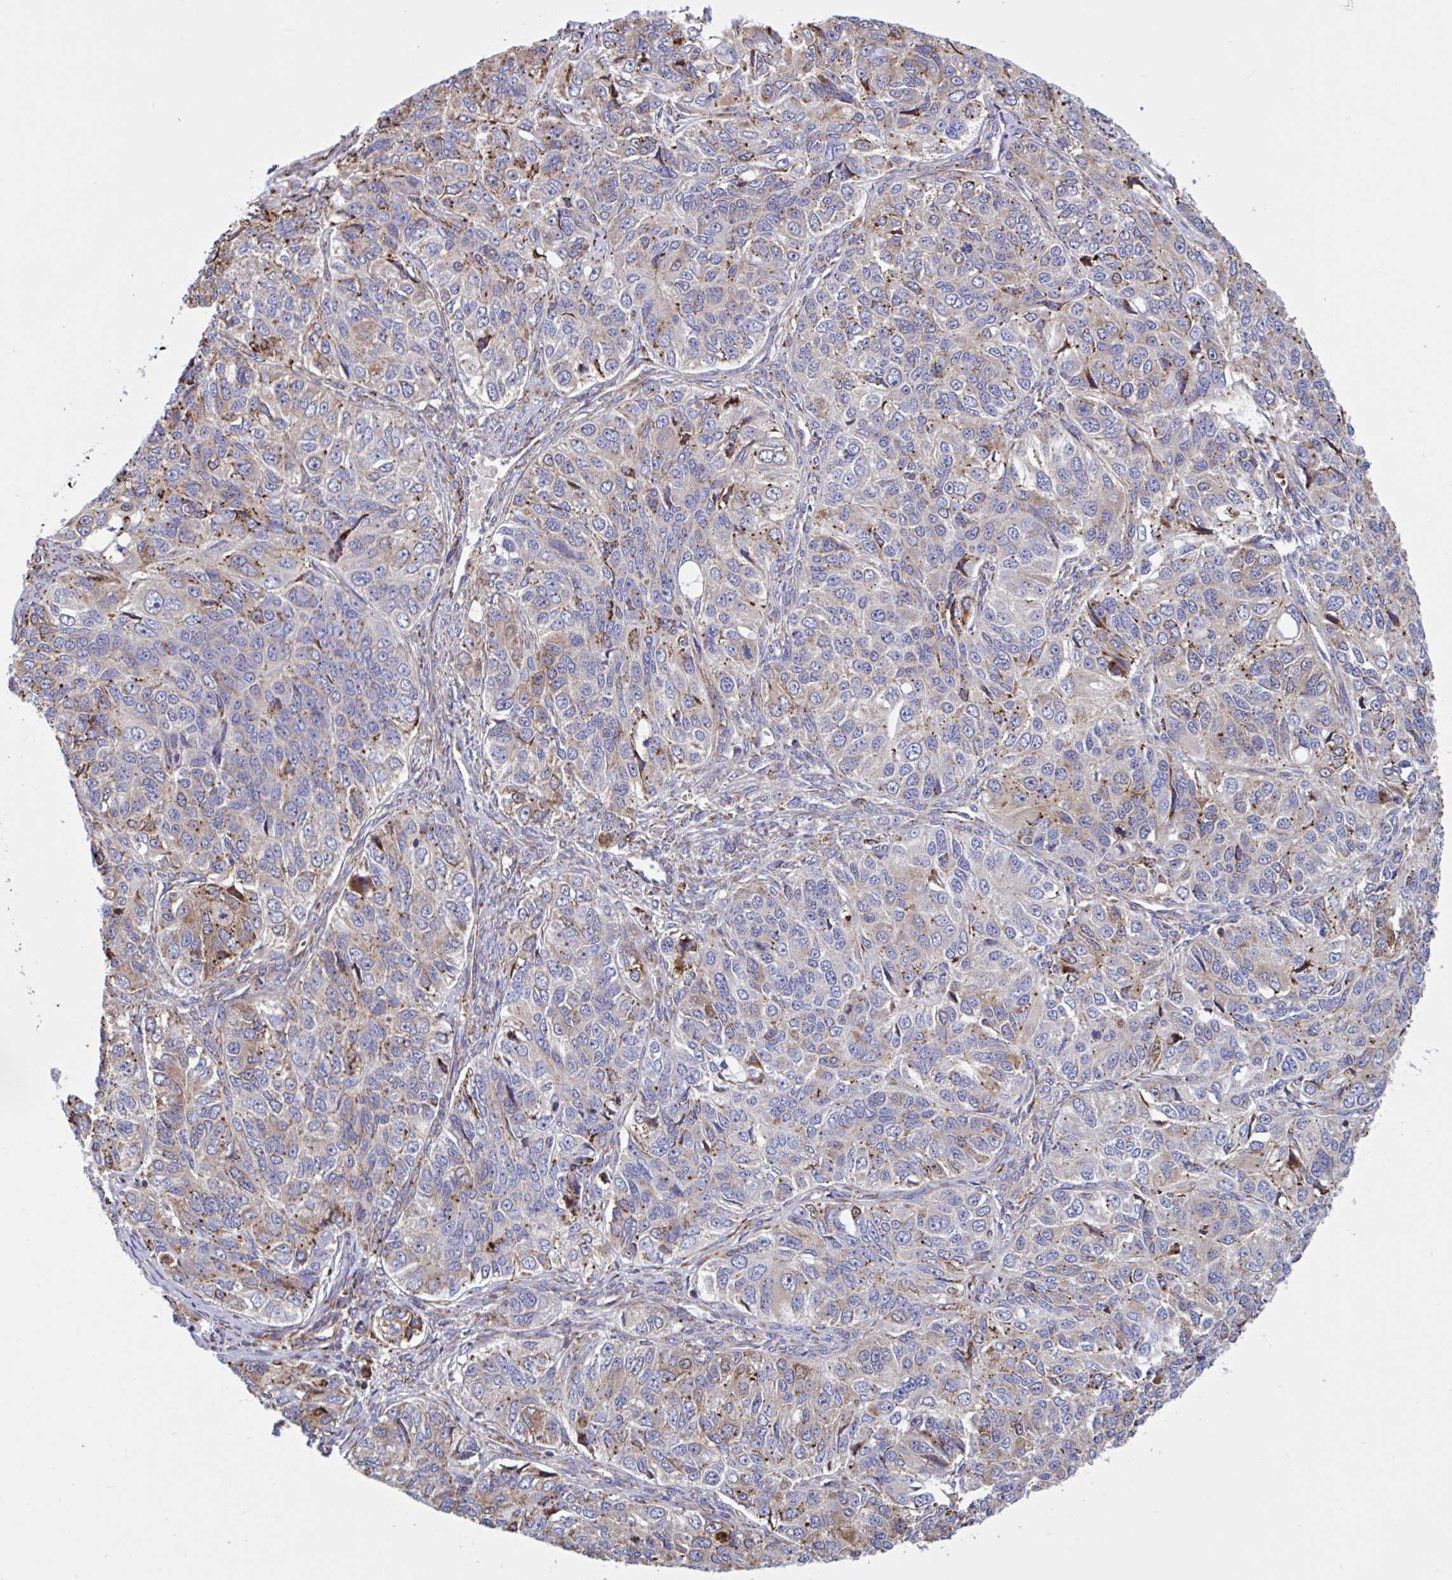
{"staining": {"intensity": "weak", "quantity": ">75%", "location": "cytoplasmic/membranous"}, "tissue": "ovarian cancer", "cell_type": "Tumor cells", "image_type": "cancer", "snomed": [{"axis": "morphology", "description": "Carcinoma, endometroid"}, {"axis": "topography", "description": "Ovary"}], "caption": "Immunohistochemical staining of human ovarian cancer (endometroid carcinoma) demonstrates low levels of weak cytoplasmic/membranous staining in approximately >75% of tumor cells.", "gene": "PEAK3", "patient": {"sex": "female", "age": 51}}